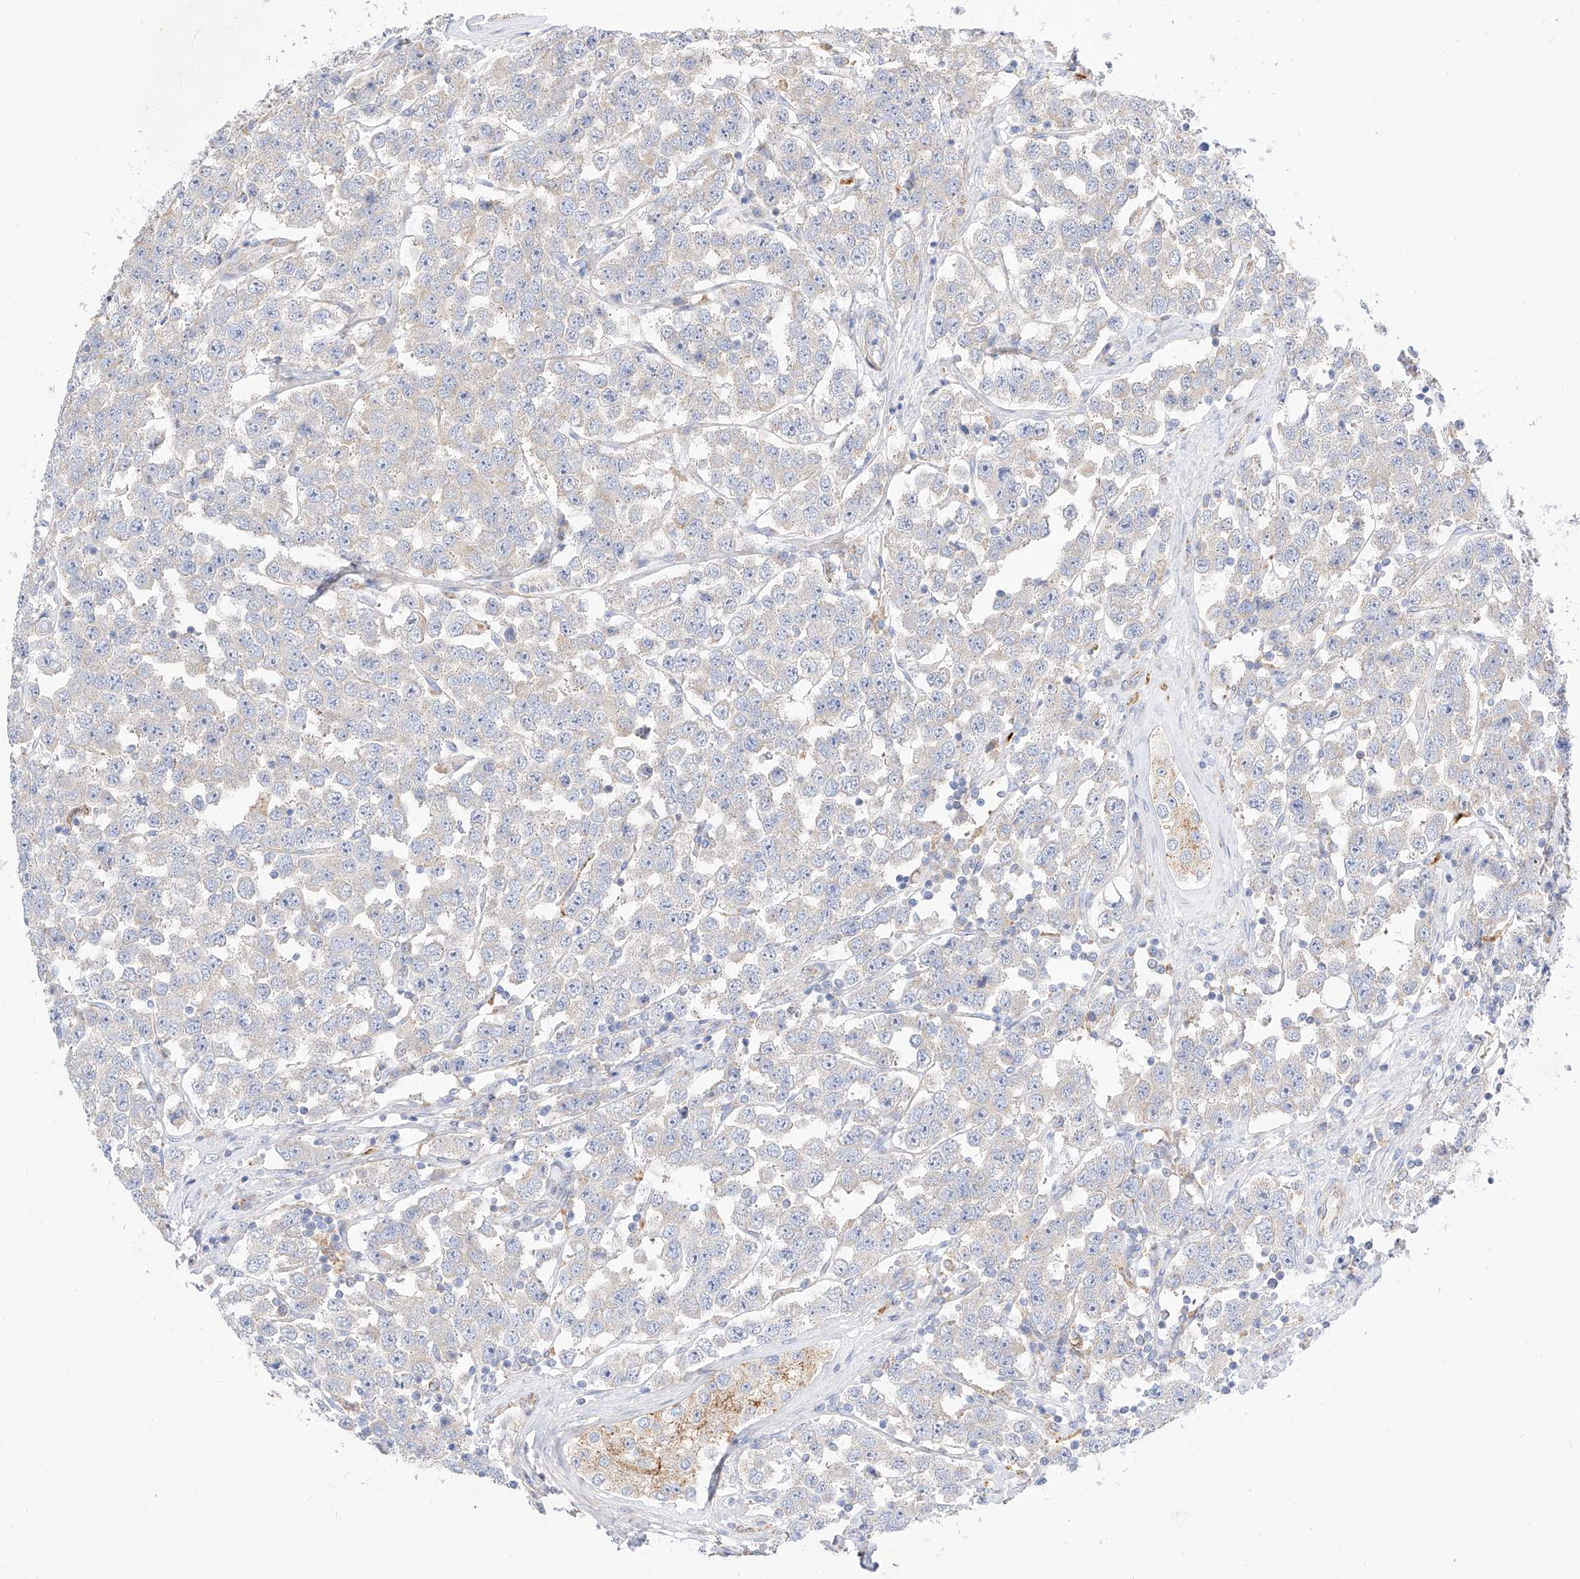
{"staining": {"intensity": "weak", "quantity": "<25%", "location": "cytoplasmic/membranous"}, "tissue": "testis cancer", "cell_type": "Tumor cells", "image_type": "cancer", "snomed": [{"axis": "morphology", "description": "Seminoma, NOS"}, {"axis": "topography", "description": "Testis"}], "caption": "Tumor cells show no significant positivity in testis cancer.", "gene": "CST9", "patient": {"sex": "male", "age": 28}}